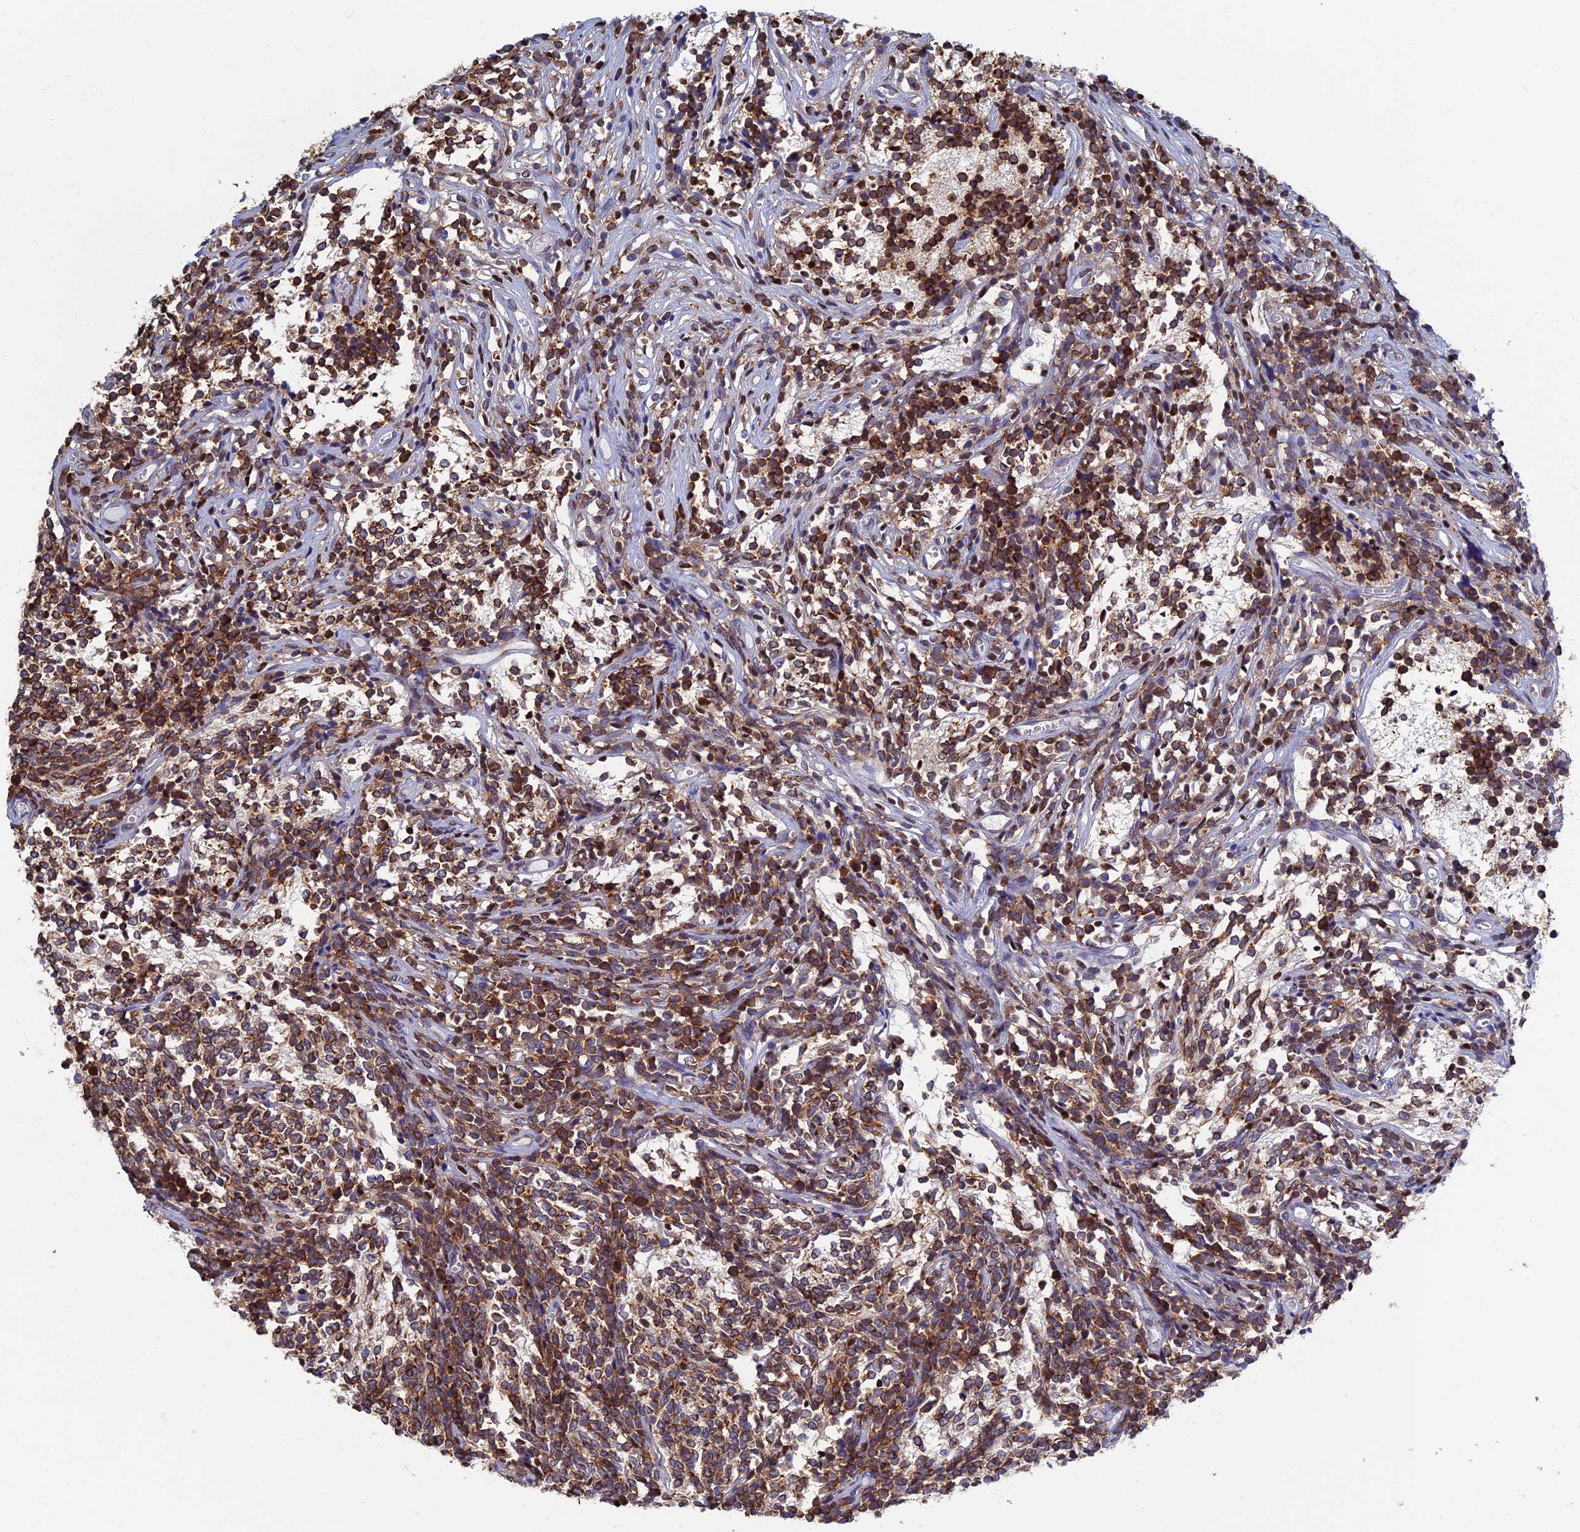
{"staining": {"intensity": "moderate", "quantity": ">75%", "location": "cytoplasmic/membranous"}, "tissue": "glioma", "cell_type": "Tumor cells", "image_type": "cancer", "snomed": [{"axis": "morphology", "description": "Glioma, malignant, Low grade"}, {"axis": "topography", "description": "Brain"}], "caption": "DAB immunohistochemical staining of human glioma reveals moderate cytoplasmic/membranous protein expression in approximately >75% of tumor cells.", "gene": "YBX1", "patient": {"sex": "female", "age": 1}}